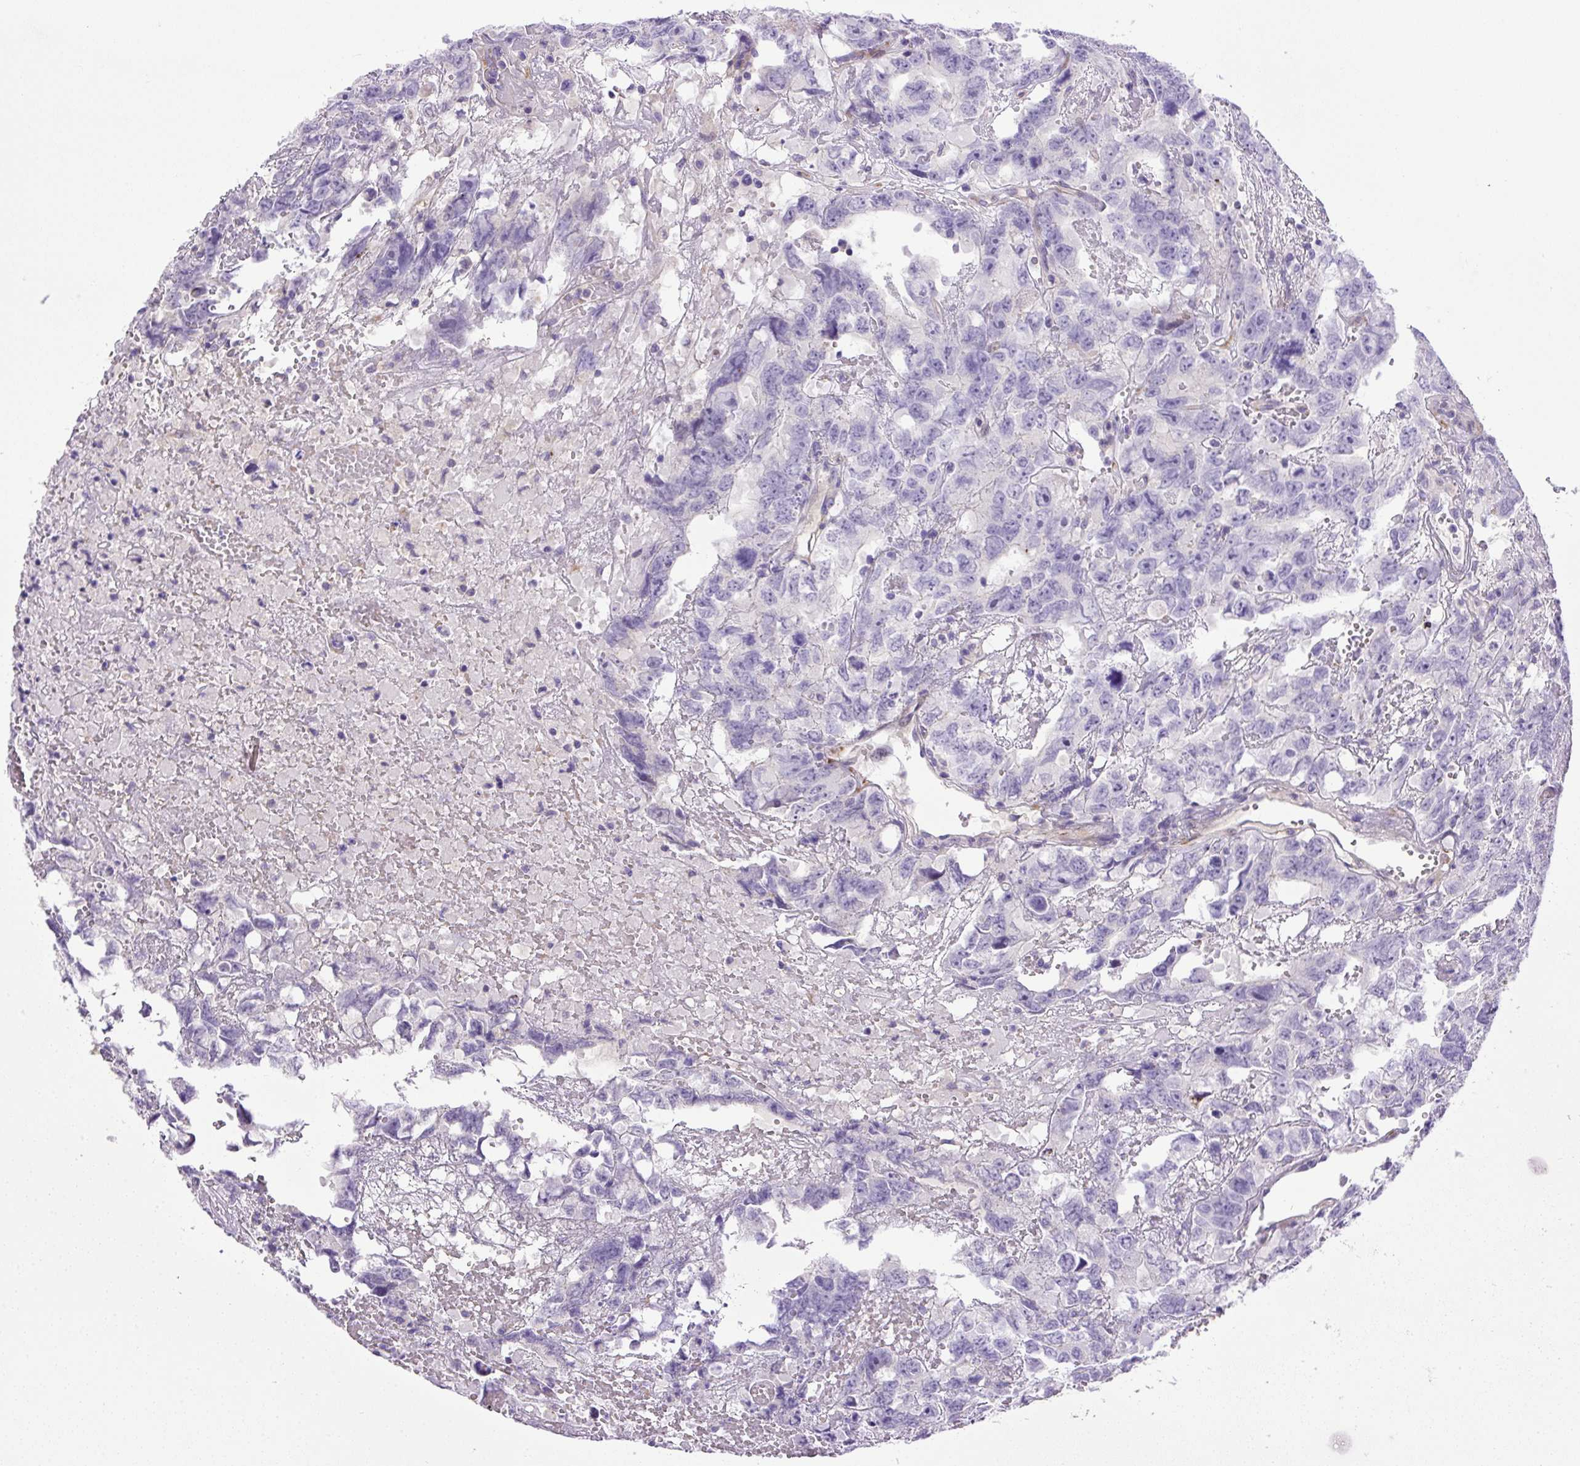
{"staining": {"intensity": "negative", "quantity": "none", "location": "none"}, "tissue": "testis cancer", "cell_type": "Tumor cells", "image_type": "cancer", "snomed": [{"axis": "morphology", "description": "Carcinoma, Embryonal, NOS"}, {"axis": "topography", "description": "Testis"}], "caption": "The image shows no staining of tumor cells in testis embryonal carcinoma.", "gene": "VWA7", "patient": {"sex": "male", "age": 45}}